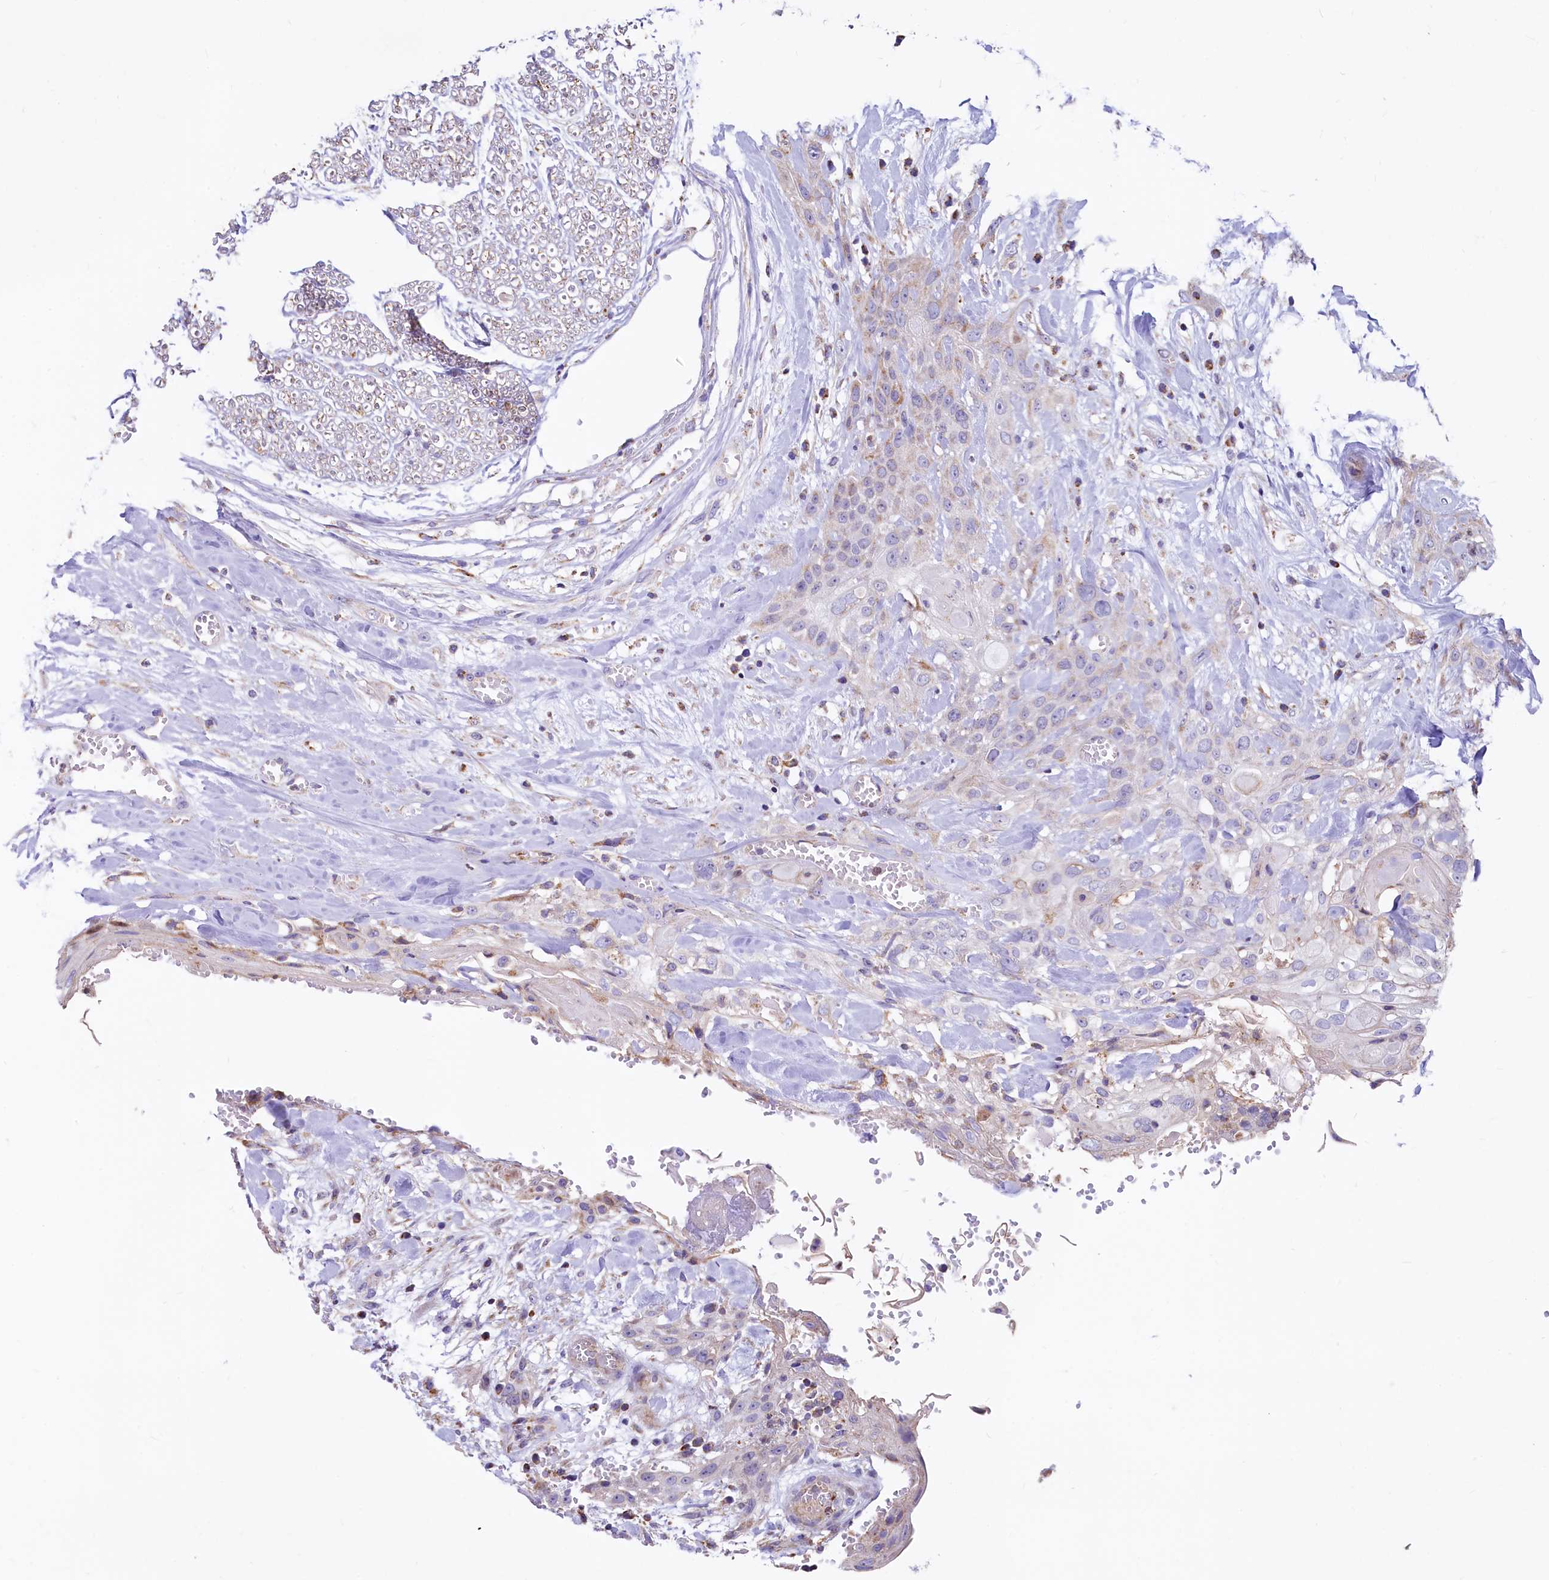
{"staining": {"intensity": "weak", "quantity": "25%-75%", "location": "cytoplasmic/membranous"}, "tissue": "head and neck cancer", "cell_type": "Tumor cells", "image_type": "cancer", "snomed": [{"axis": "morphology", "description": "Squamous cell carcinoma, NOS"}, {"axis": "topography", "description": "Head-Neck"}], "caption": "There is low levels of weak cytoplasmic/membranous staining in tumor cells of head and neck cancer, as demonstrated by immunohistochemical staining (brown color).", "gene": "VWCE", "patient": {"sex": "female", "age": 43}}